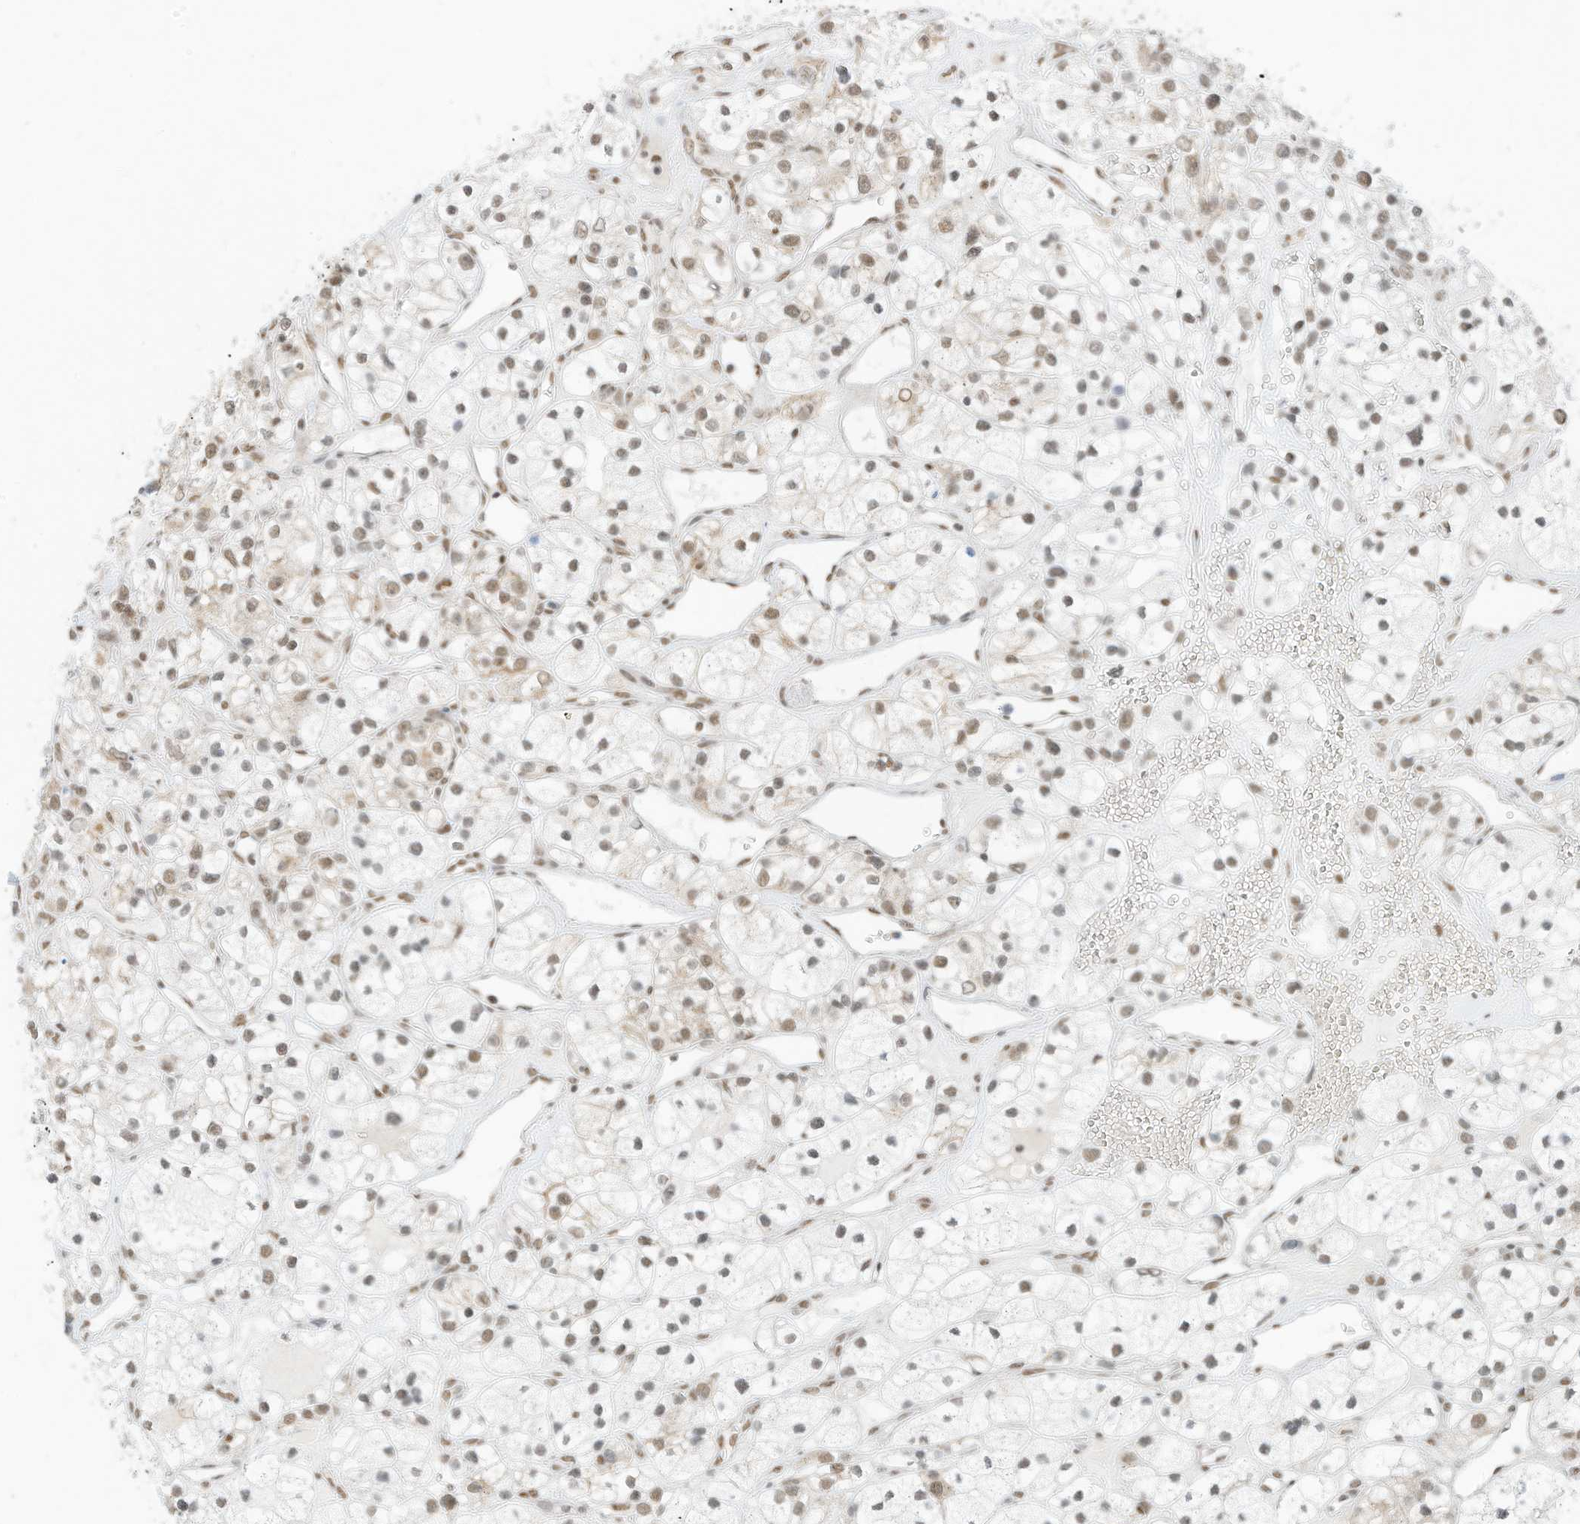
{"staining": {"intensity": "weak", "quantity": "25%-75%", "location": "nuclear"}, "tissue": "renal cancer", "cell_type": "Tumor cells", "image_type": "cancer", "snomed": [{"axis": "morphology", "description": "Adenocarcinoma, NOS"}, {"axis": "topography", "description": "Kidney"}], "caption": "An immunohistochemistry micrograph of tumor tissue is shown. Protein staining in brown labels weak nuclear positivity in adenocarcinoma (renal) within tumor cells.", "gene": "SMARCA2", "patient": {"sex": "female", "age": 57}}